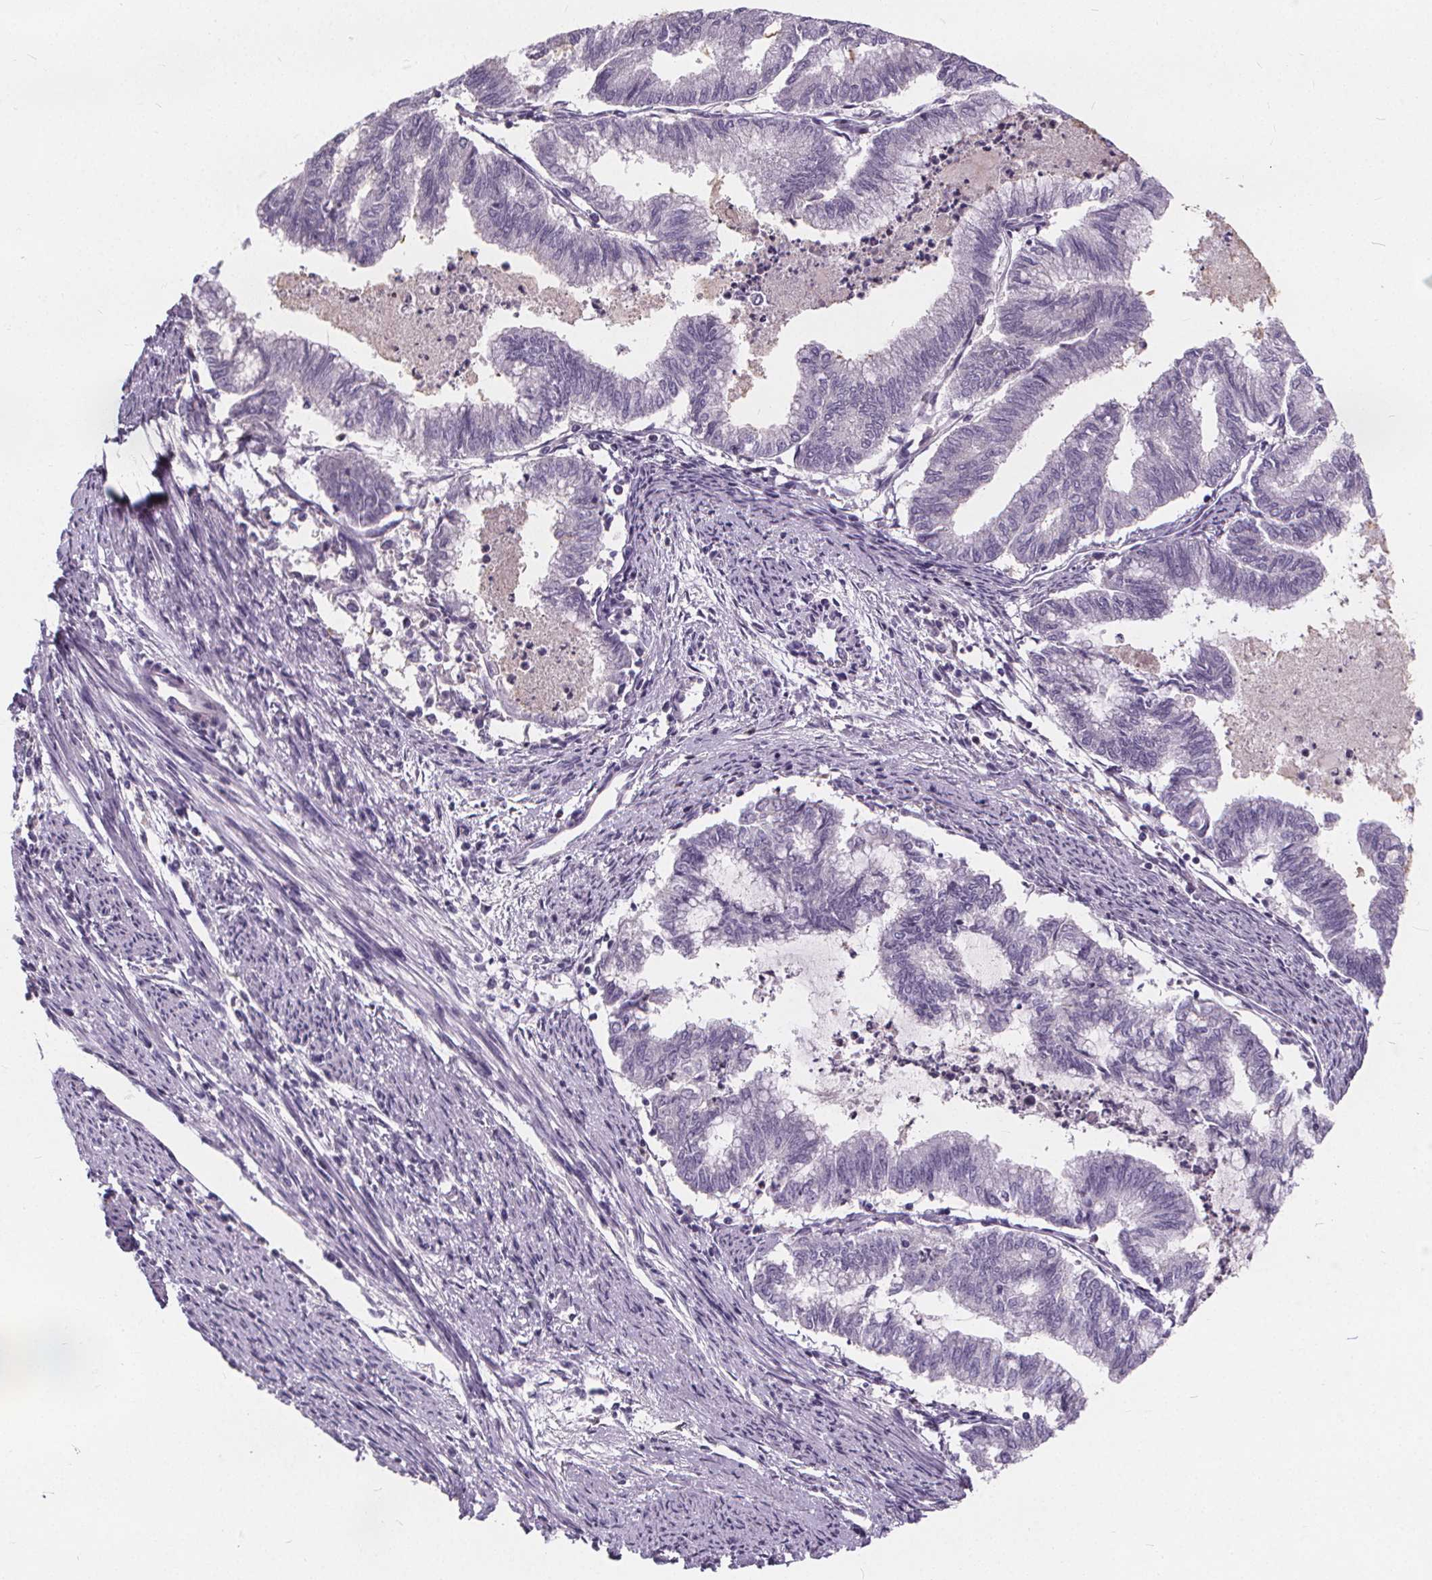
{"staining": {"intensity": "negative", "quantity": "none", "location": "none"}, "tissue": "endometrial cancer", "cell_type": "Tumor cells", "image_type": "cancer", "snomed": [{"axis": "morphology", "description": "Adenocarcinoma, NOS"}, {"axis": "topography", "description": "Endometrium"}], "caption": "Tumor cells show no significant staining in endometrial cancer. The staining is performed using DAB brown chromogen with nuclei counter-stained in using hematoxylin.", "gene": "ATP6V1D", "patient": {"sex": "female", "age": 79}}